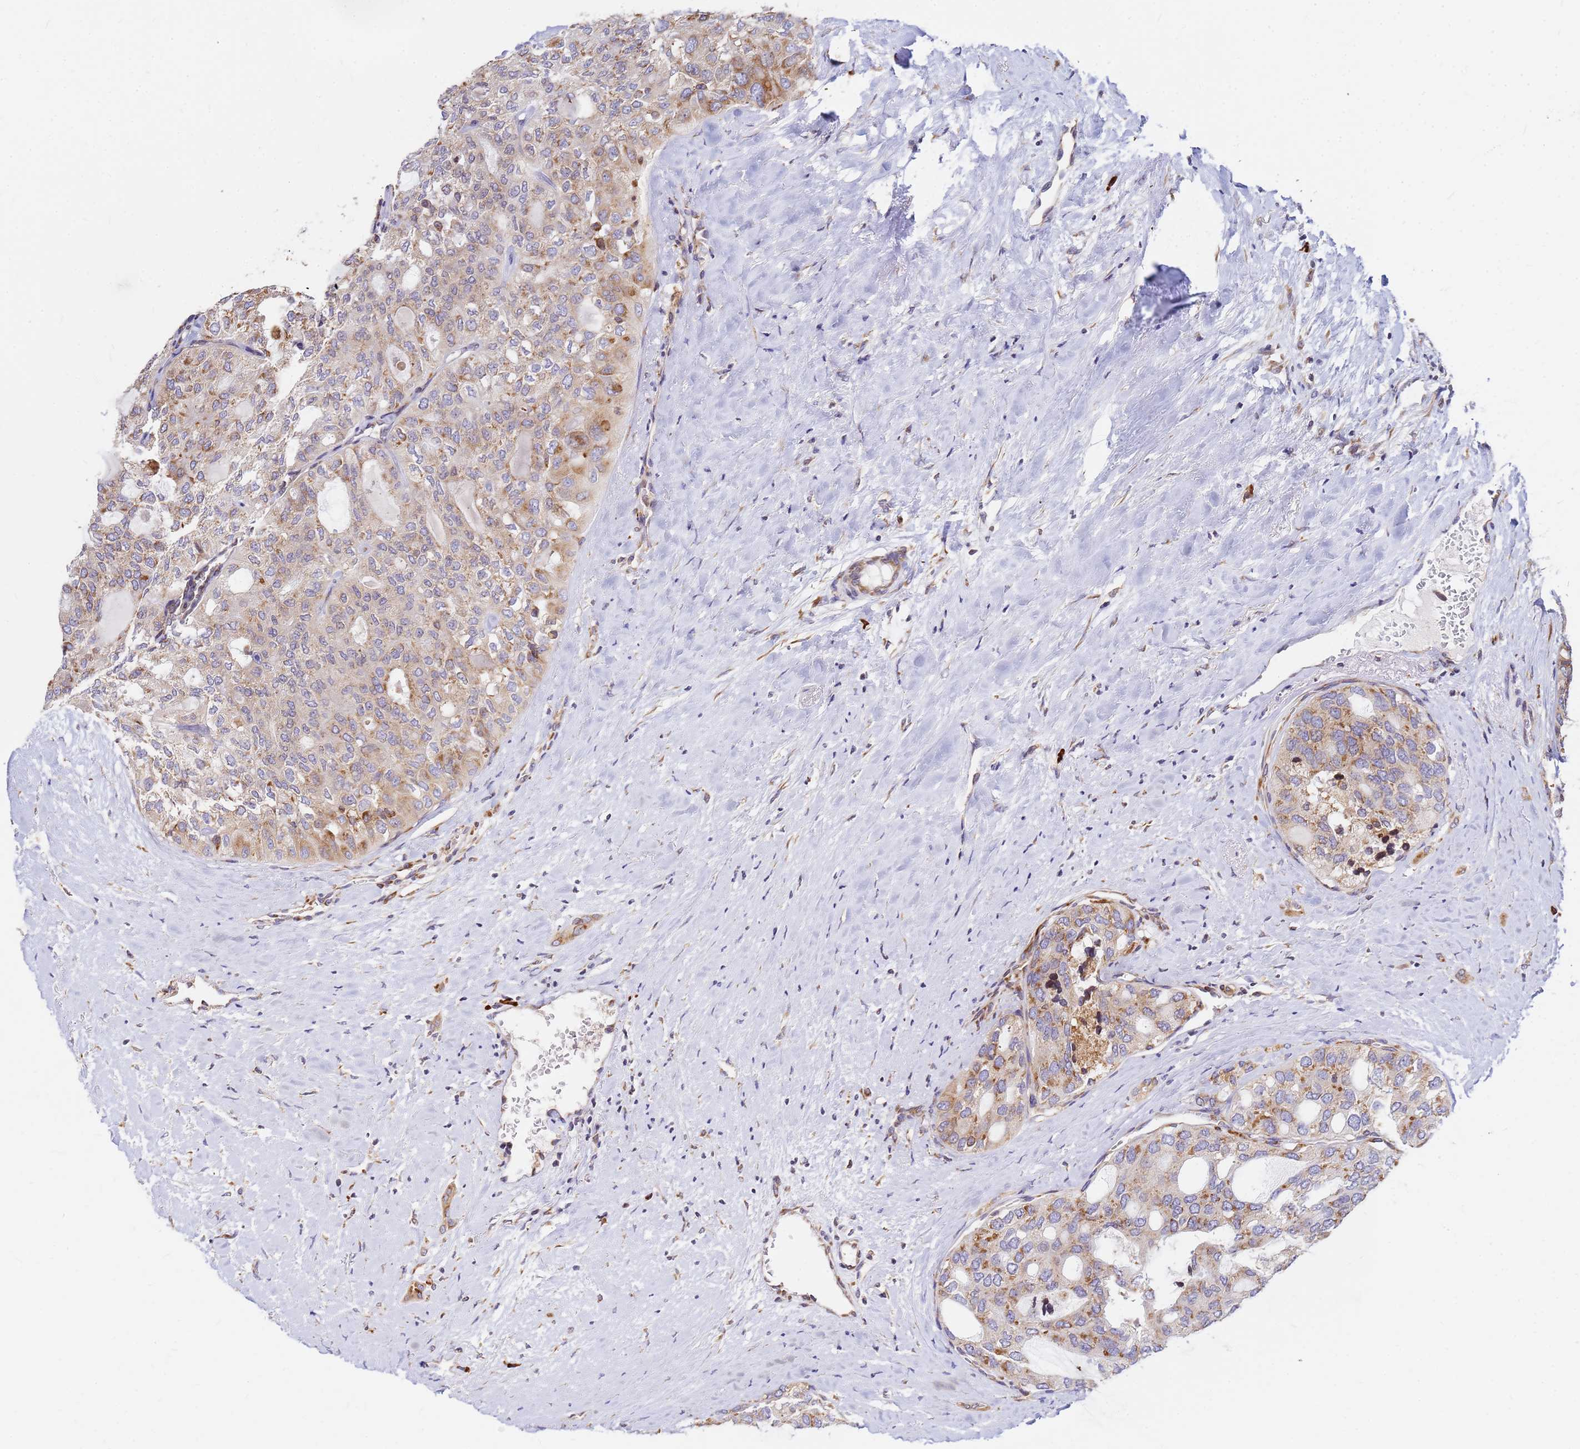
{"staining": {"intensity": "moderate", "quantity": "25%-75%", "location": "cytoplasmic/membranous"}, "tissue": "thyroid cancer", "cell_type": "Tumor cells", "image_type": "cancer", "snomed": [{"axis": "morphology", "description": "Follicular adenoma carcinoma, NOS"}, {"axis": "topography", "description": "Thyroid gland"}], "caption": "A medium amount of moderate cytoplasmic/membranous positivity is identified in about 25%-75% of tumor cells in thyroid follicular adenoma carcinoma tissue.", "gene": "SSR4", "patient": {"sex": "male", "age": 75}}